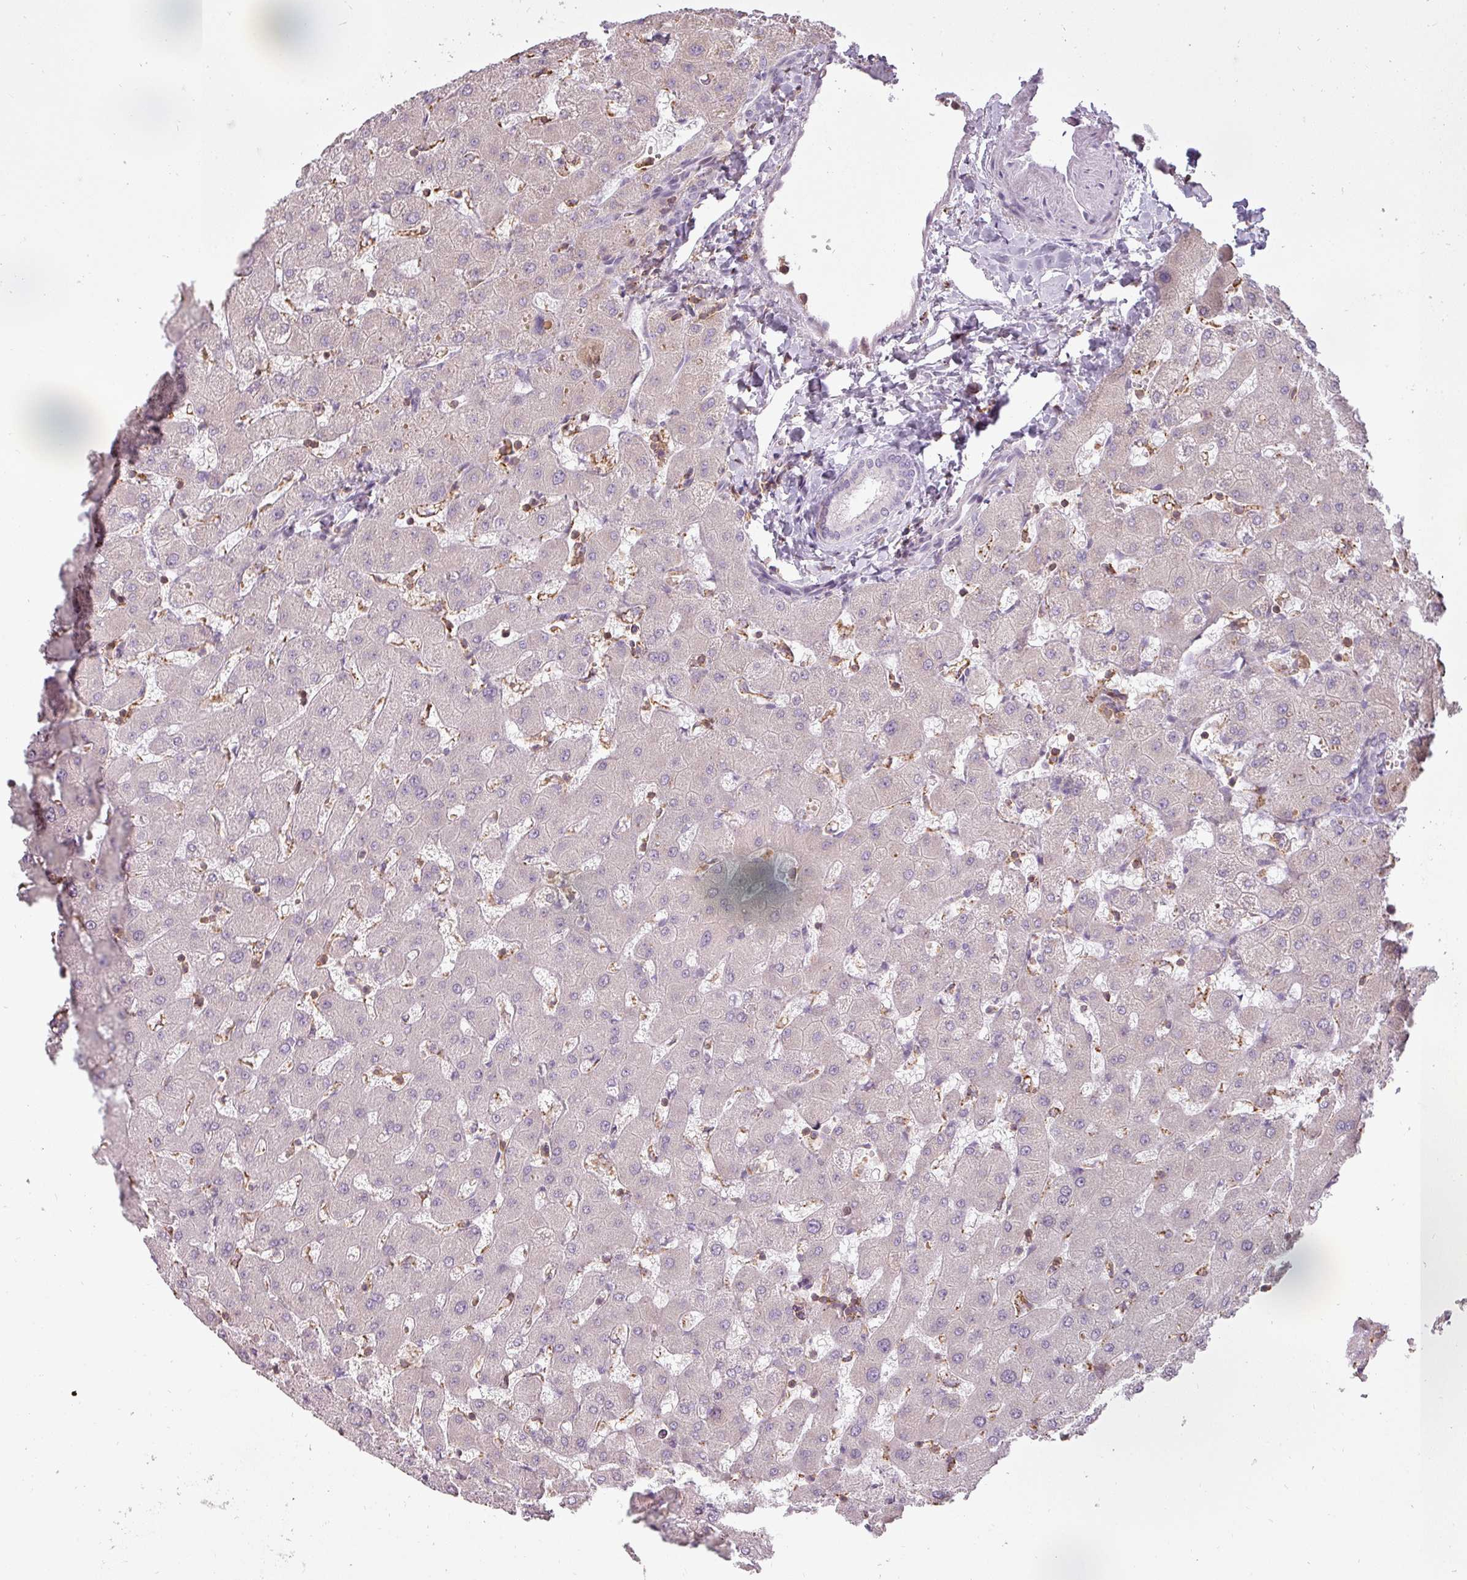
{"staining": {"intensity": "negative", "quantity": "none", "location": "none"}, "tissue": "liver", "cell_type": "Cholangiocytes", "image_type": "normal", "snomed": [{"axis": "morphology", "description": "Normal tissue, NOS"}, {"axis": "topography", "description": "Liver"}], "caption": "The photomicrograph displays no staining of cholangiocytes in unremarkable liver.", "gene": "STK4", "patient": {"sex": "female", "age": 63}}